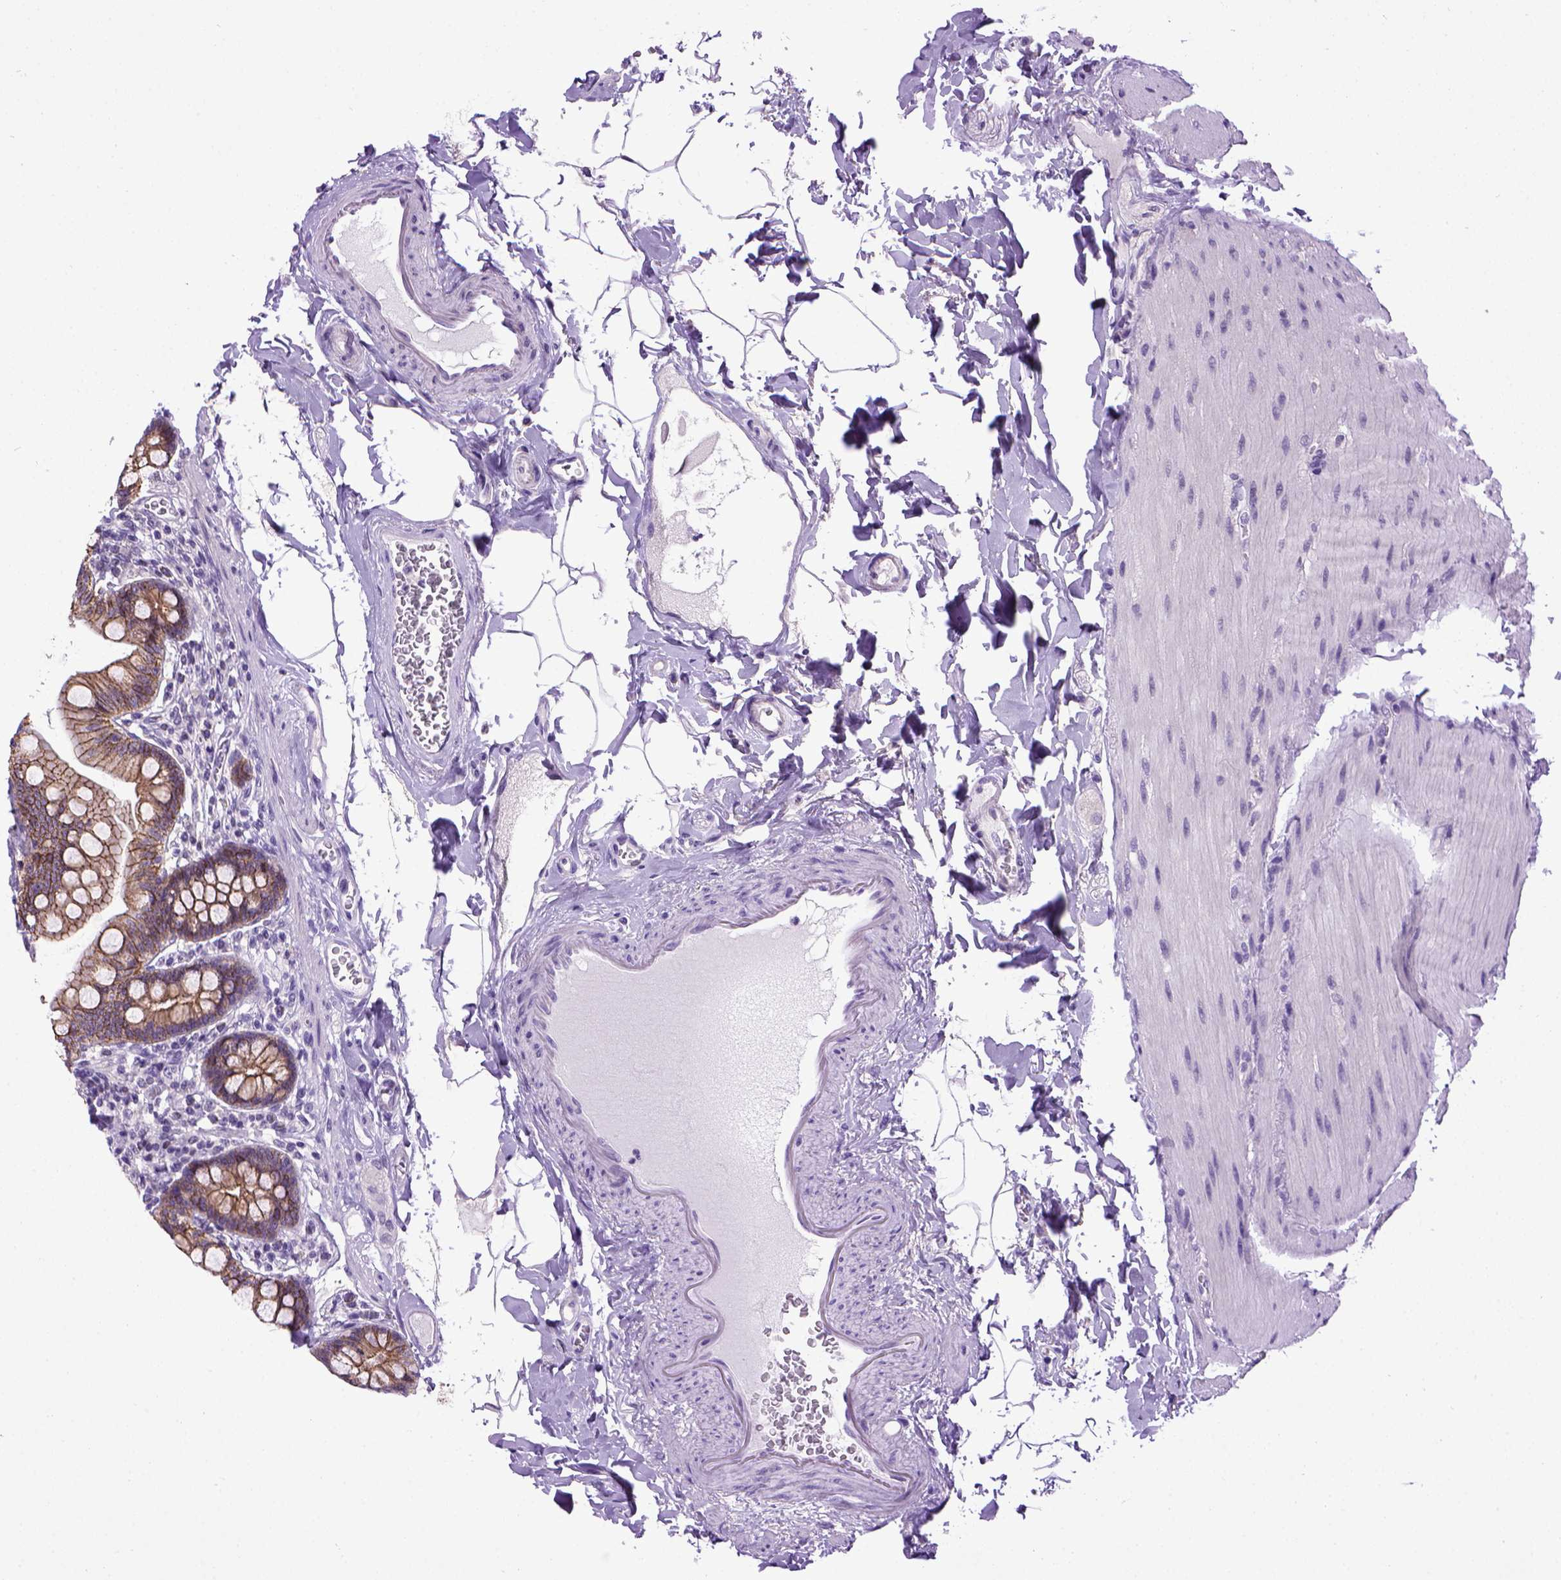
{"staining": {"intensity": "strong", "quantity": ">75%", "location": "cytoplasmic/membranous"}, "tissue": "small intestine", "cell_type": "Glandular cells", "image_type": "normal", "snomed": [{"axis": "morphology", "description": "Normal tissue, NOS"}, {"axis": "topography", "description": "Small intestine"}], "caption": "Glandular cells demonstrate high levels of strong cytoplasmic/membranous staining in approximately >75% of cells in unremarkable human small intestine. (Brightfield microscopy of DAB IHC at high magnification).", "gene": "CDH1", "patient": {"sex": "female", "age": 56}}